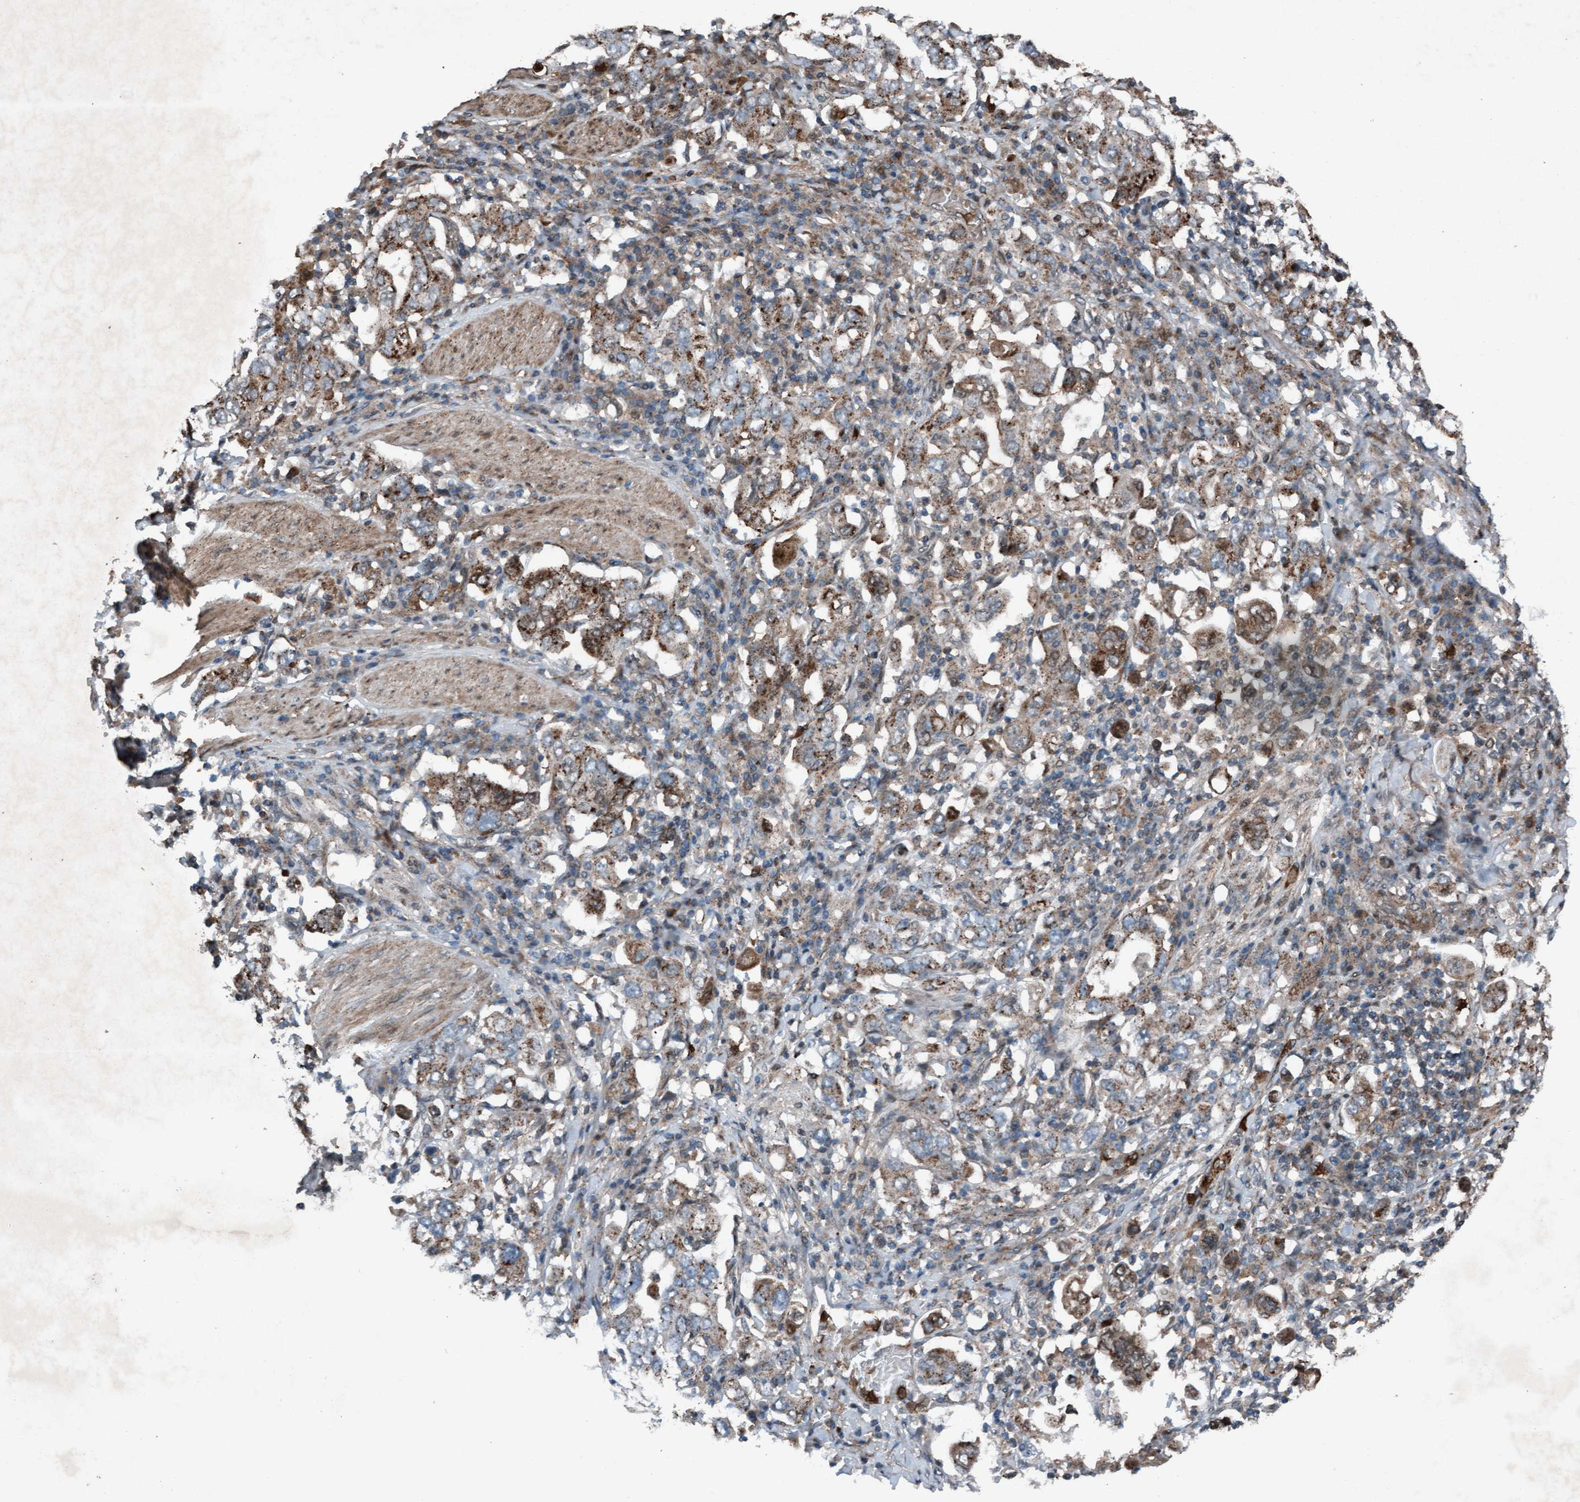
{"staining": {"intensity": "moderate", "quantity": ">75%", "location": "cytoplasmic/membranous"}, "tissue": "stomach cancer", "cell_type": "Tumor cells", "image_type": "cancer", "snomed": [{"axis": "morphology", "description": "Adenocarcinoma, NOS"}, {"axis": "topography", "description": "Stomach, upper"}], "caption": "High-magnification brightfield microscopy of stomach adenocarcinoma stained with DAB (3,3'-diaminobenzidine) (brown) and counterstained with hematoxylin (blue). tumor cells exhibit moderate cytoplasmic/membranous positivity is identified in approximately>75% of cells.", "gene": "PLXNB2", "patient": {"sex": "male", "age": 62}}